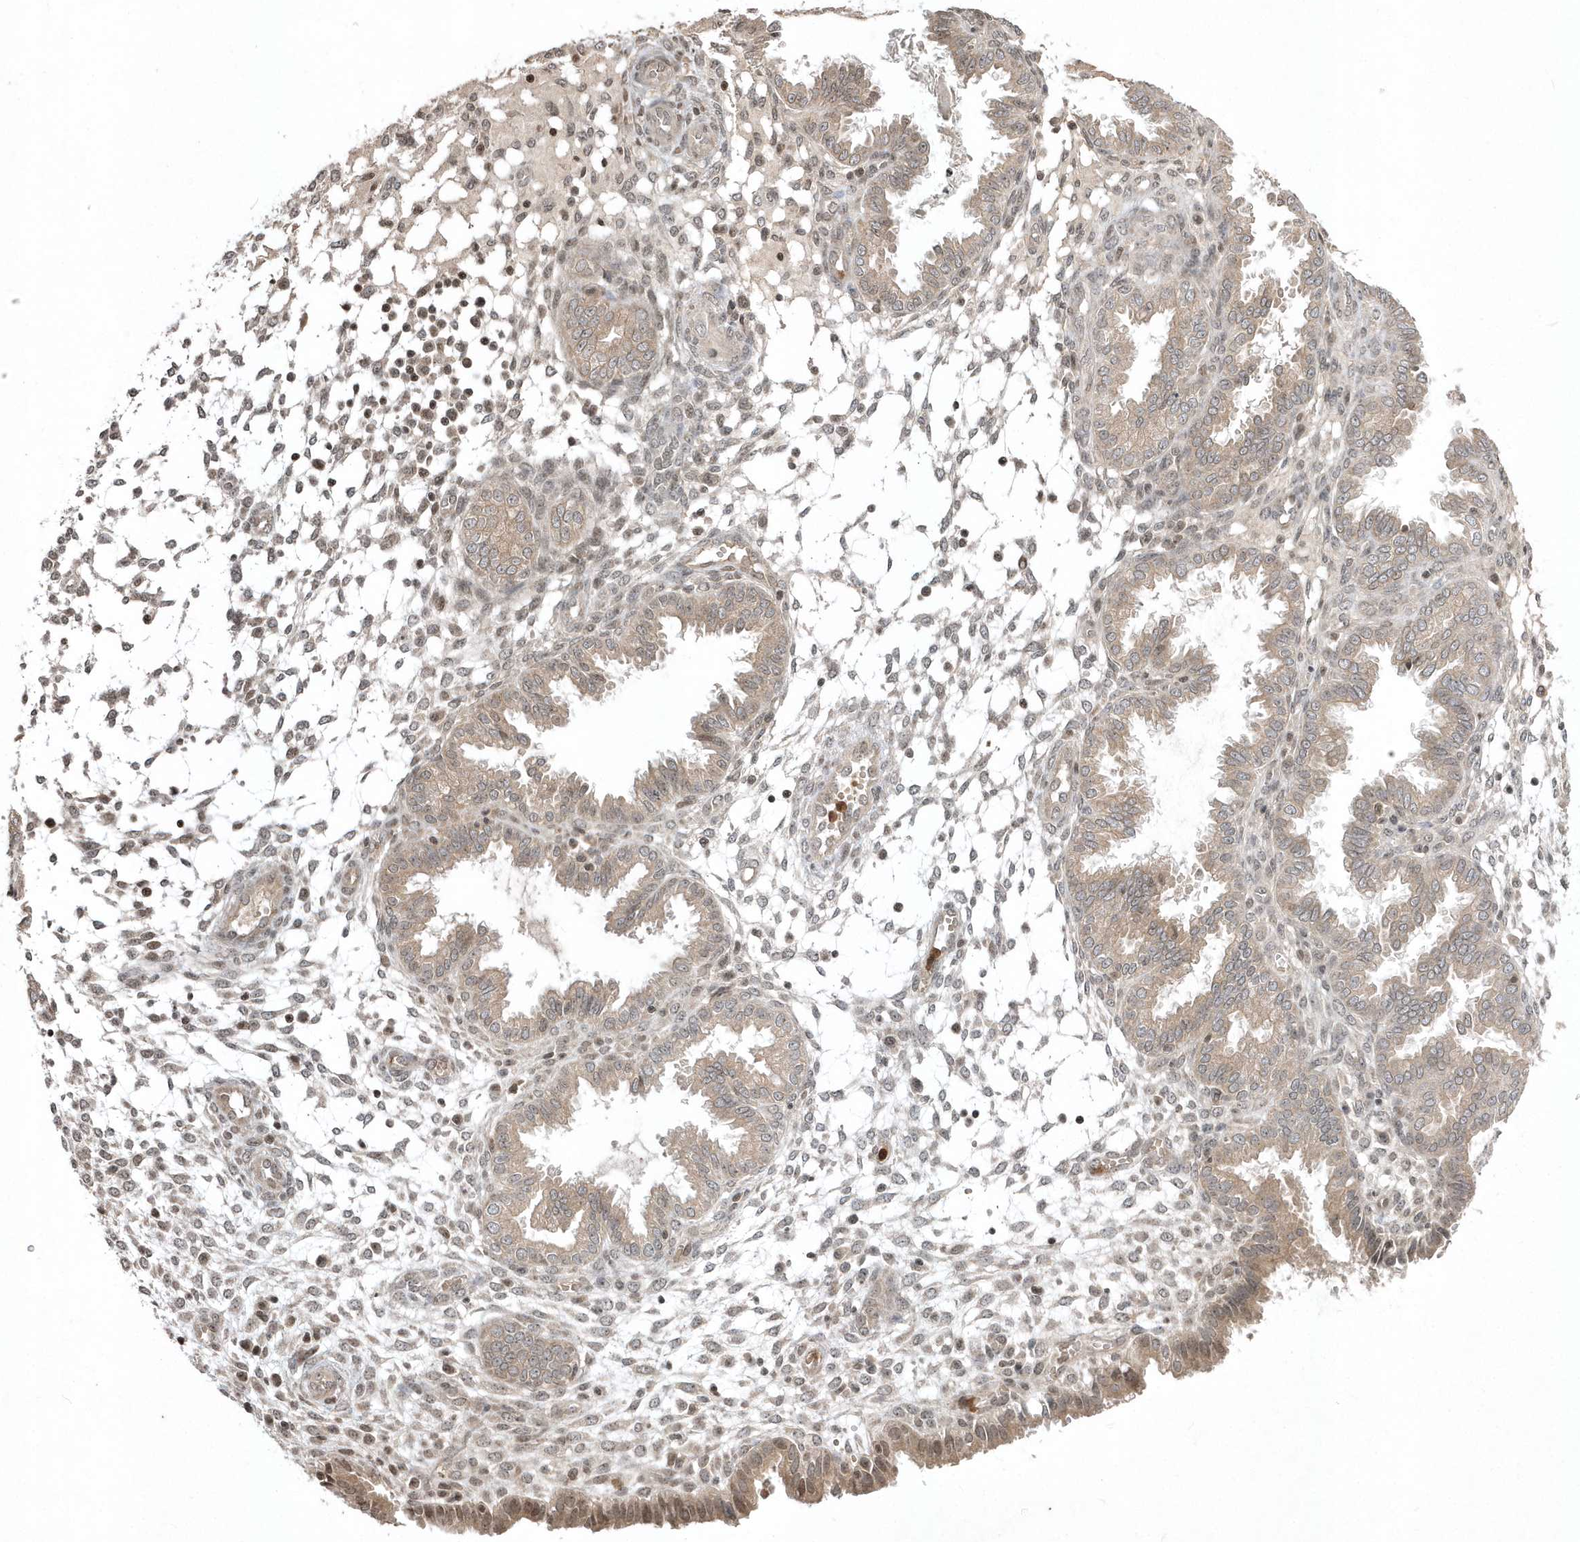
{"staining": {"intensity": "weak", "quantity": "<25%", "location": "cytoplasmic/membranous,nuclear"}, "tissue": "endometrium", "cell_type": "Cells in endometrial stroma", "image_type": "normal", "snomed": [{"axis": "morphology", "description": "Normal tissue, NOS"}, {"axis": "topography", "description": "Endometrium"}], "caption": "A high-resolution image shows immunohistochemistry staining of benign endometrium, which demonstrates no significant expression in cells in endometrial stroma. (Brightfield microscopy of DAB (3,3'-diaminobenzidine) immunohistochemistry (IHC) at high magnification).", "gene": "EIF2B1", "patient": {"sex": "female", "age": 33}}